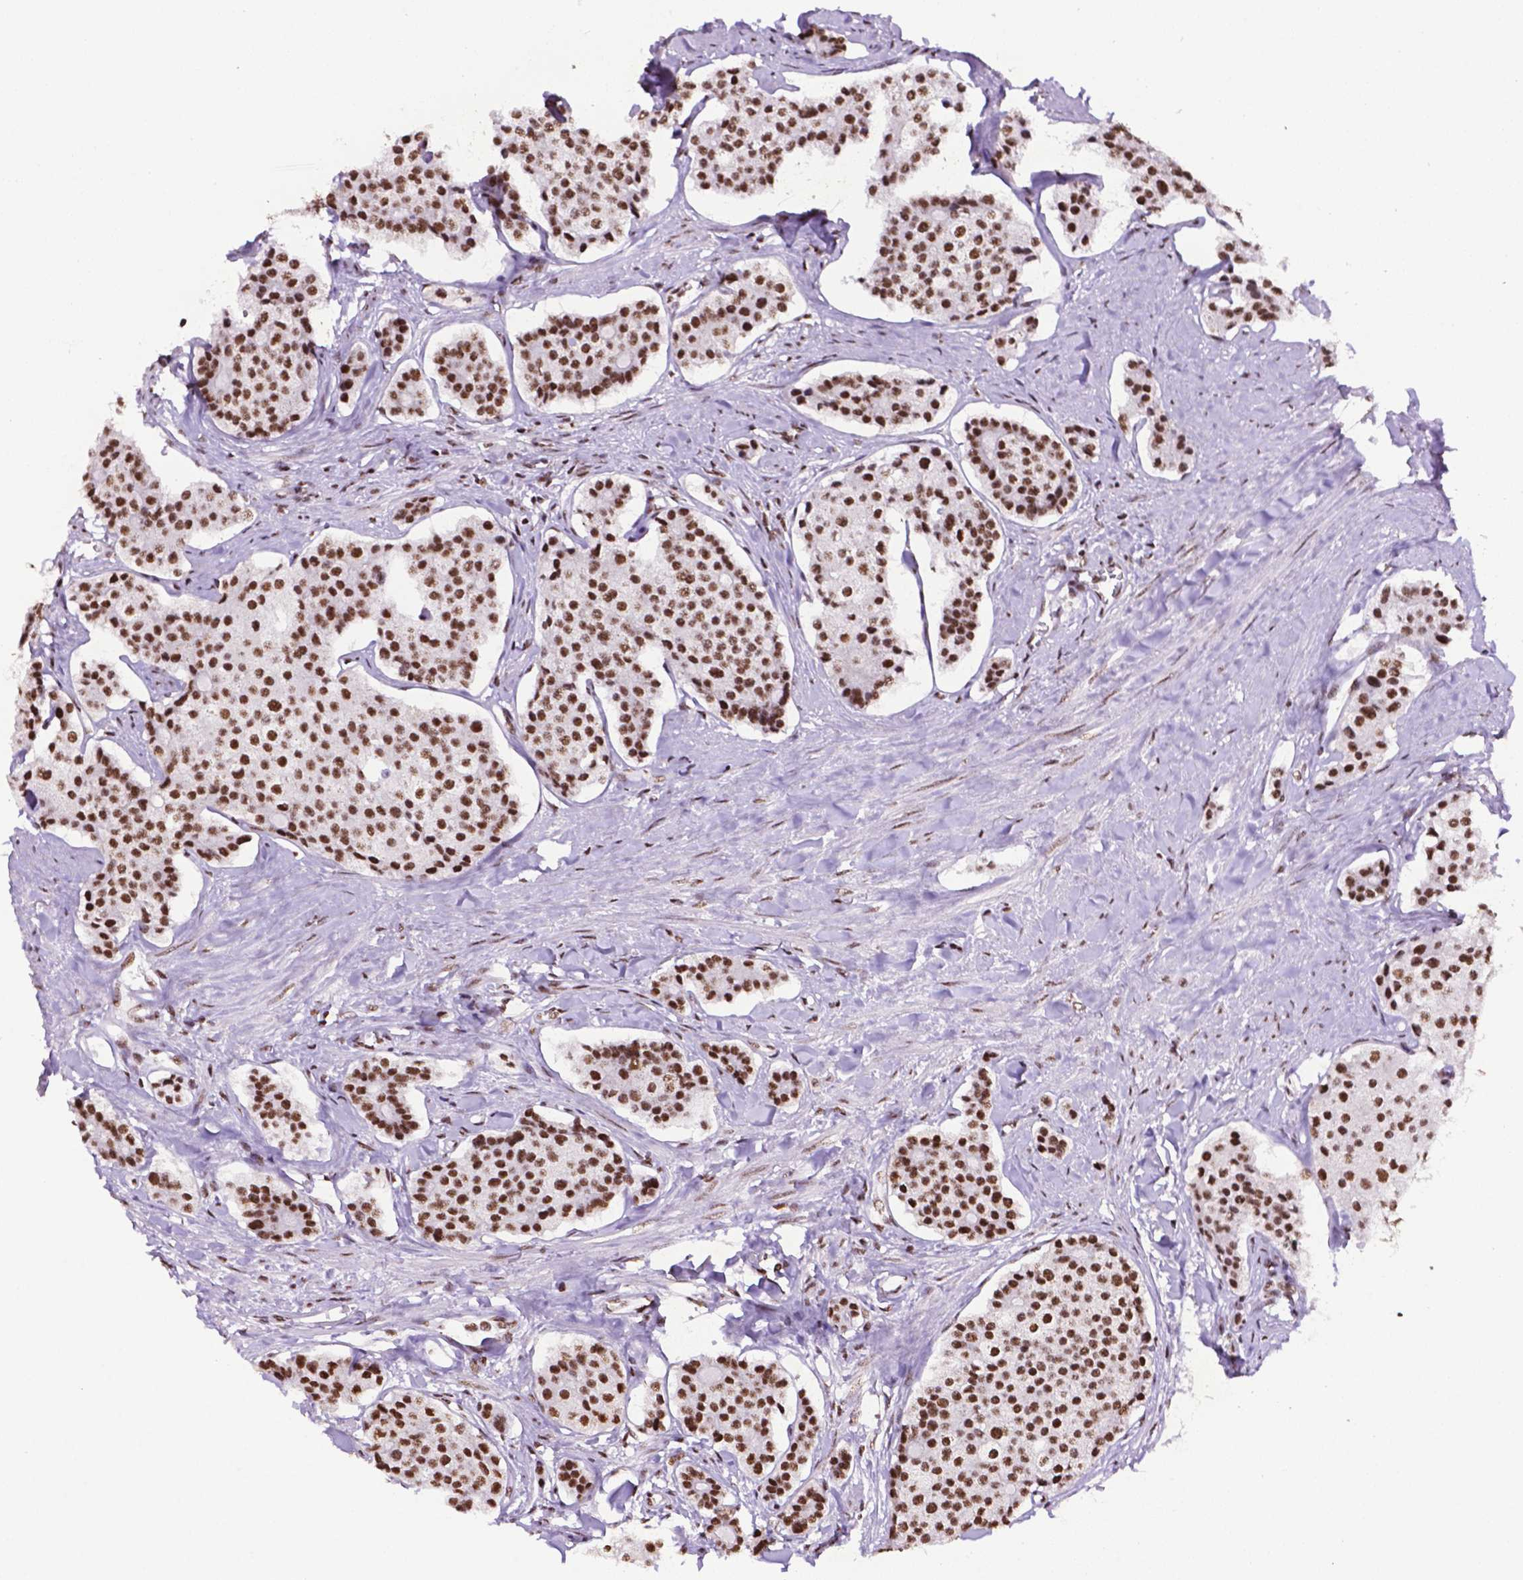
{"staining": {"intensity": "strong", "quantity": ">75%", "location": "nuclear"}, "tissue": "carcinoid", "cell_type": "Tumor cells", "image_type": "cancer", "snomed": [{"axis": "morphology", "description": "Carcinoid, malignant, NOS"}, {"axis": "topography", "description": "Small intestine"}], "caption": "Carcinoid stained with a protein marker shows strong staining in tumor cells.", "gene": "CCAR2", "patient": {"sex": "female", "age": 65}}